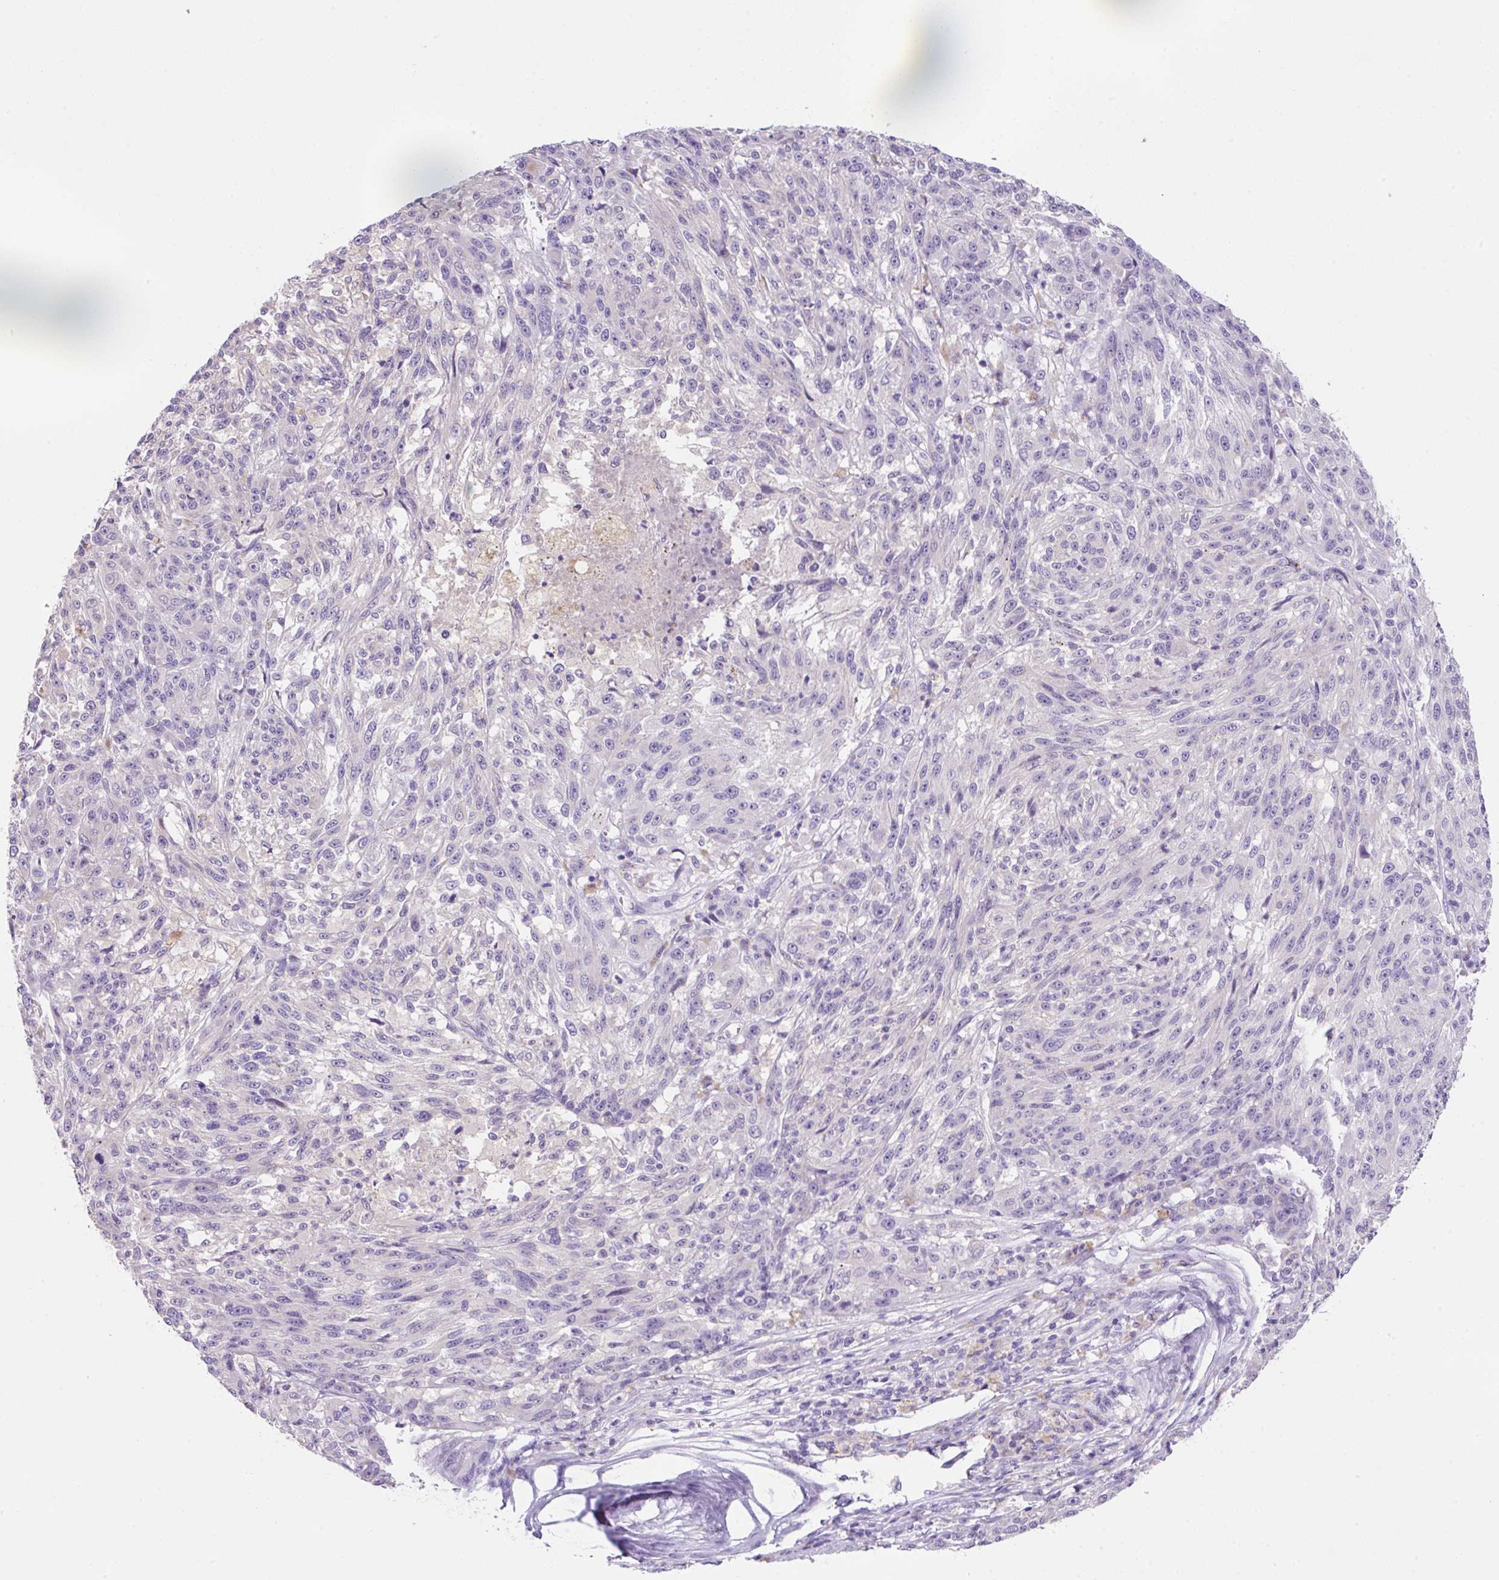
{"staining": {"intensity": "negative", "quantity": "none", "location": "none"}, "tissue": "melanoma", "cell_type": "Tumor cells", "image_type": "cancer", "snomed": [{"axis": "morphology", "description": "Malignant melanoma, NOS"}, {"axis": "topography", "description": "Skin"}], "caption": "High magnification brightfield microscopy of malignant melanoma stained with DAB (brown) and counterstained with hematoxylin (blue): tumor cells show no significant positivity.", "gene": "NDST3", "patient": {"sex": "male", "age": 53}}